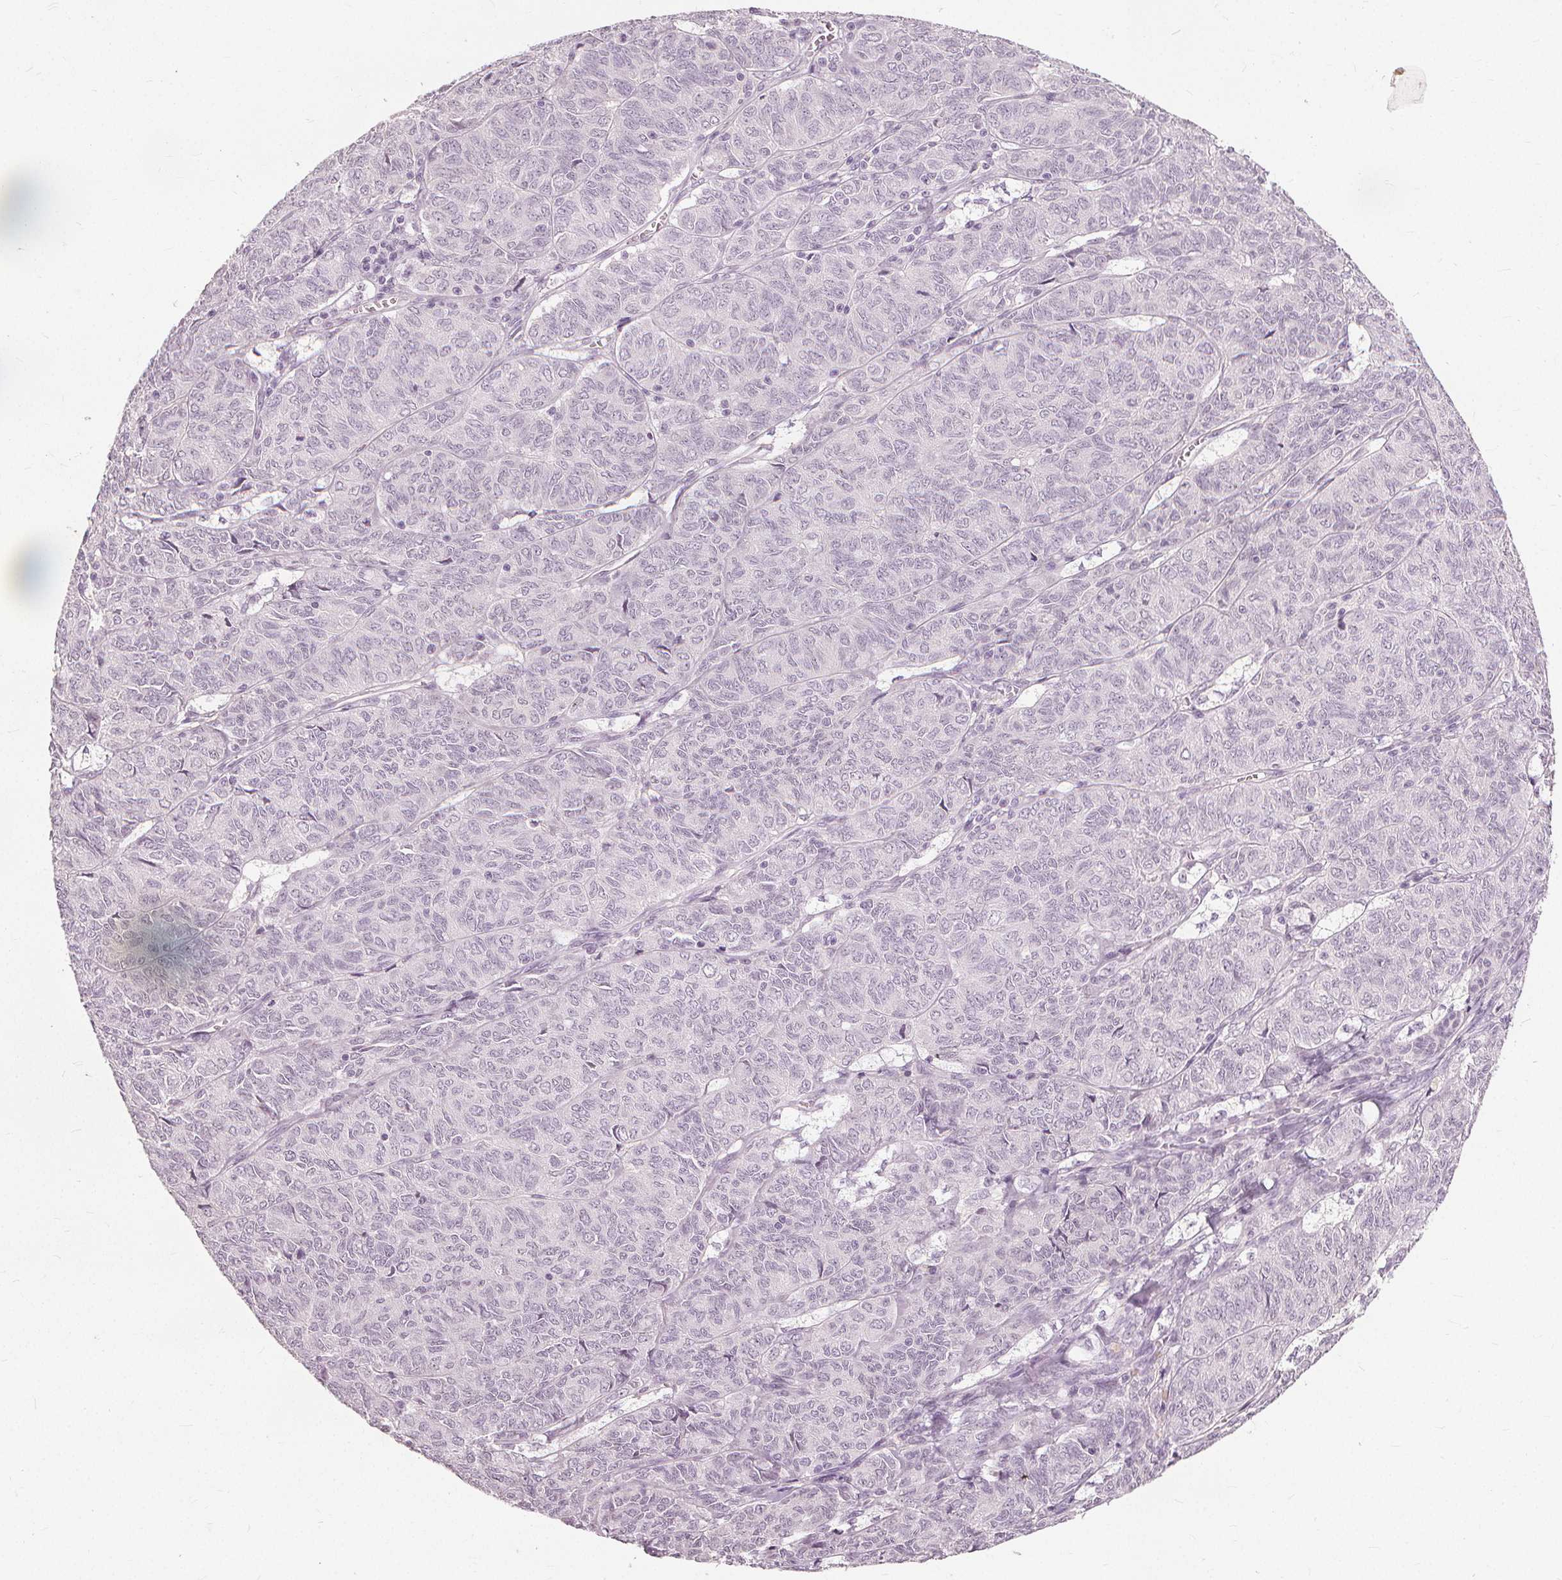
{"staining": {"intensity": "negative", "quantity": "none", "location": "none"}, "tissue": "ovarian cancer", "cell_type": "Tumor cells", "image_type": "cancer", "snomed": [{"axis": "morphology", "description": "Carcinoma, endometroid"}, {"axis": "topography", "description": "Ovary"}], "caption": "This micrograph is of endometroid carcinoma (ovarian) stained with immunohistochemistry to label a protein in brown with the nuclei are counter-stained blue. There is no staining in tumor cells.", "gene": "SFTPD", "patient": {"sex": "female", "age": 80}}